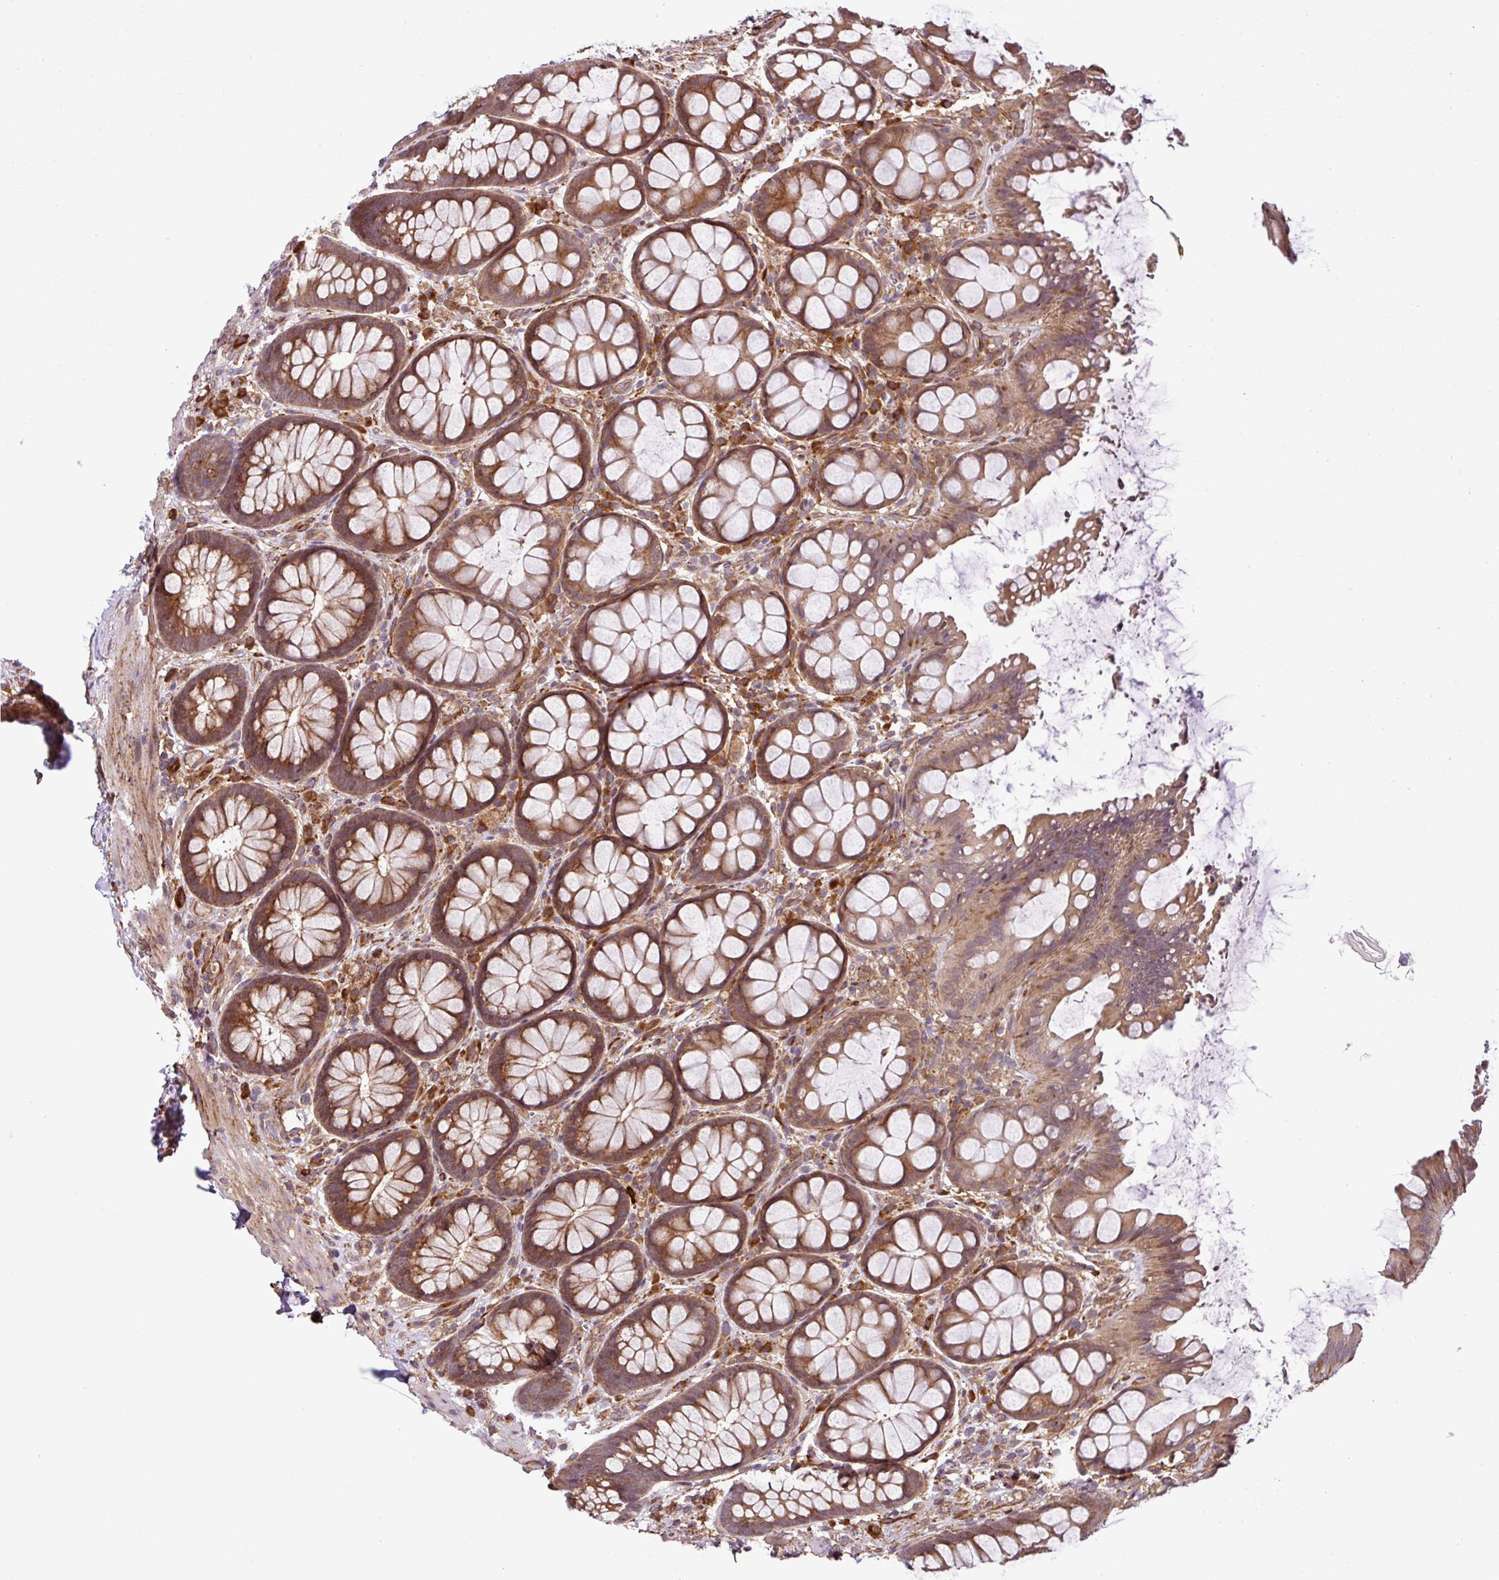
{"staining": {"intensity": "moderate", "quantity": ">75%", "location": "cytoplasmic/membranous"}, "tissue": "rectum", "cell_type": "Glandular cells", "image_type": "normal", "snomed": [{"axis": "morphology", "description": "Normal tissue, NOS"}, {"axis": "topography", "description": "Rectum"}], "caption": "Protein analysis of unremarkable rectum reveals moderate cytoplasmic/membranous staining in about >75% of glandular cells. (DAB = brown stain, brightfield microscopy at high magnification).", "gene": "DLGAP4", "patient": {"sex": "female", "age": 67}}